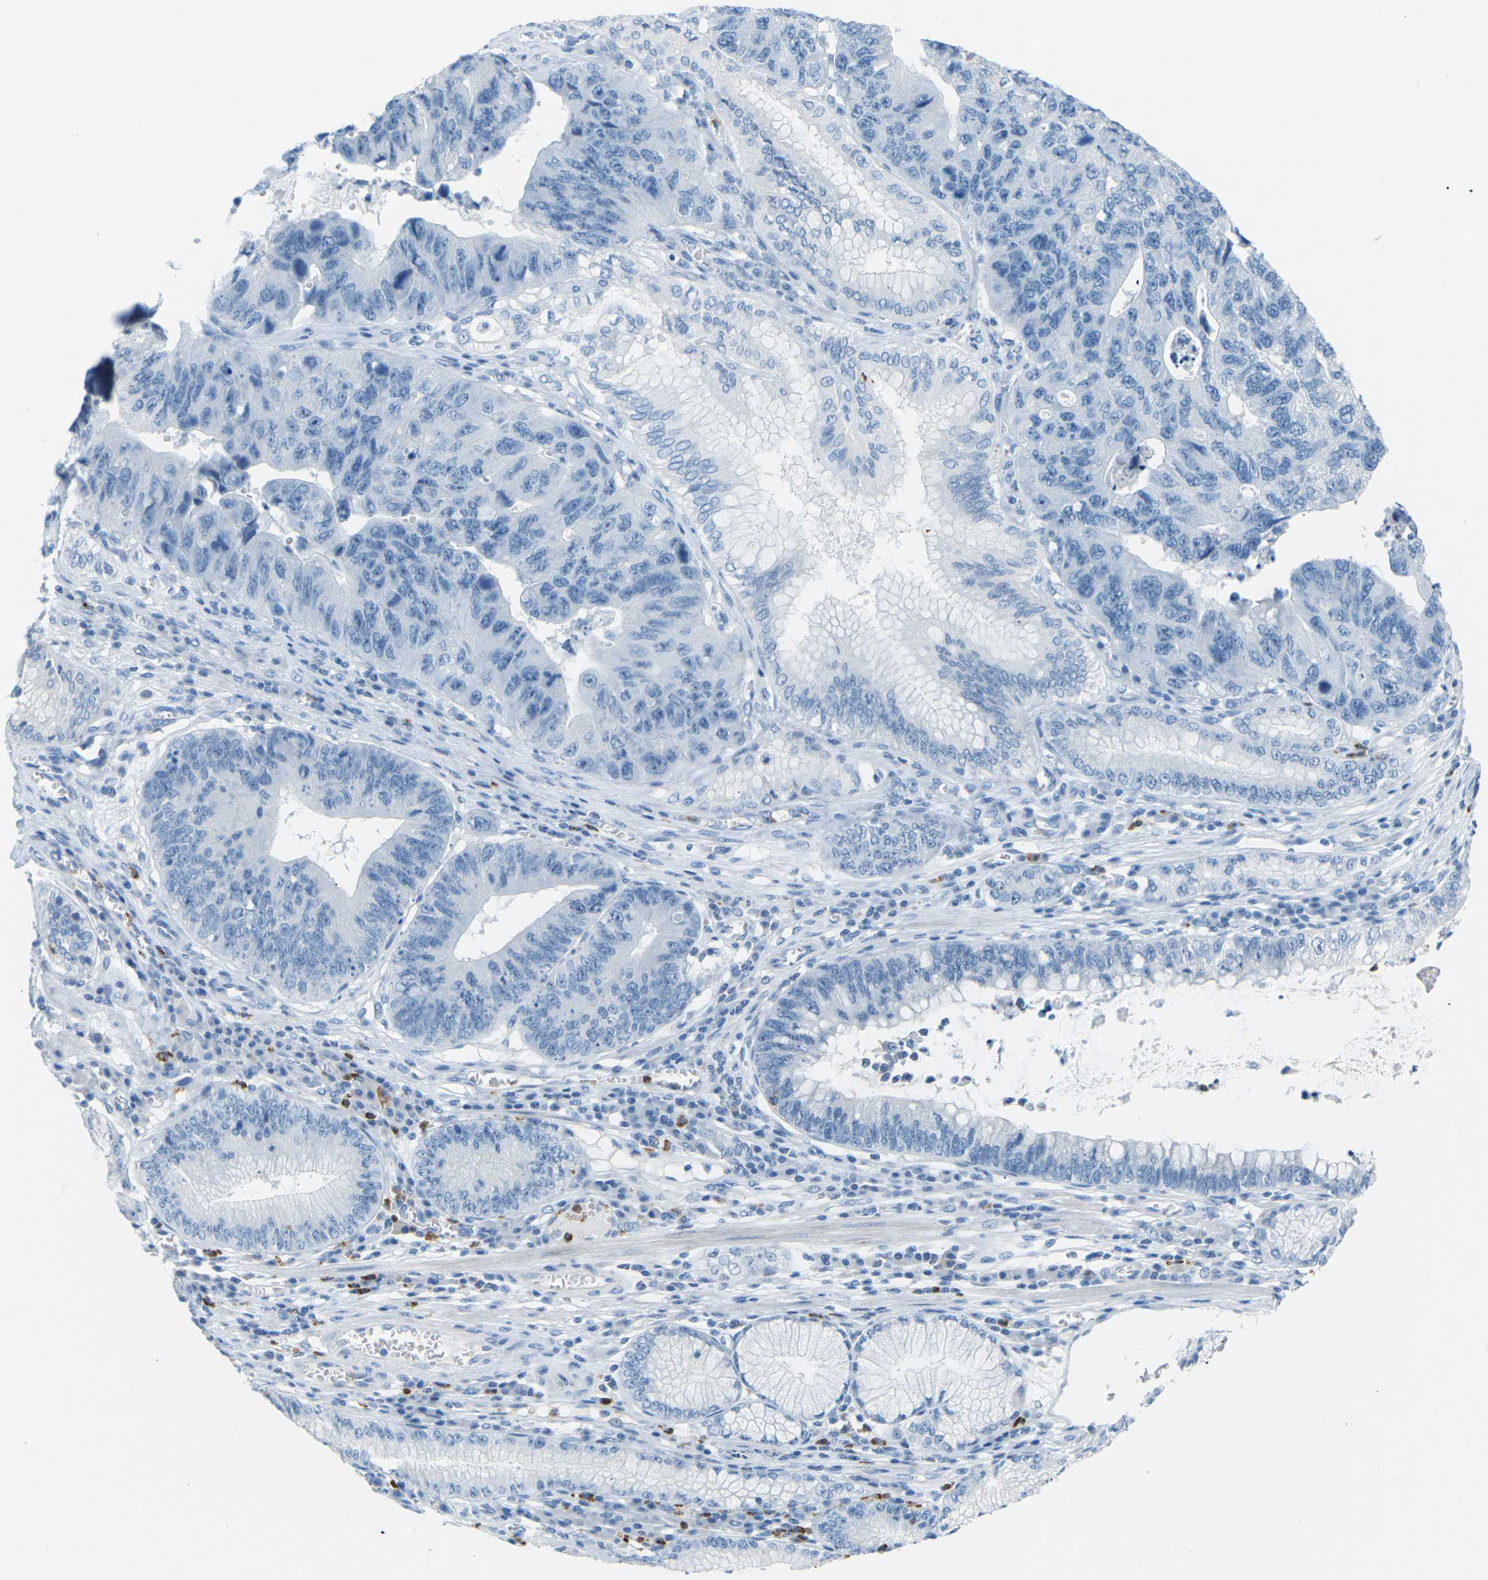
{"staining": {"intensity": "negative", "quantity": "none", "location": "none"}, "tissue": "stomach cancer", "cell_type": "Tumor cells", "image_type": "cancer", "snomed": [{"axis": "morphology", "description": "Adenocarcinoma, NOS"}, {"axis": "topography", "description": "Stomach"}], "caption": "Stomach cancer was stained to show a protein in brown. There is no significant staining in tumor cells.", "gene": "CDH16", "patient": {"sex": "male", "age": 59}}